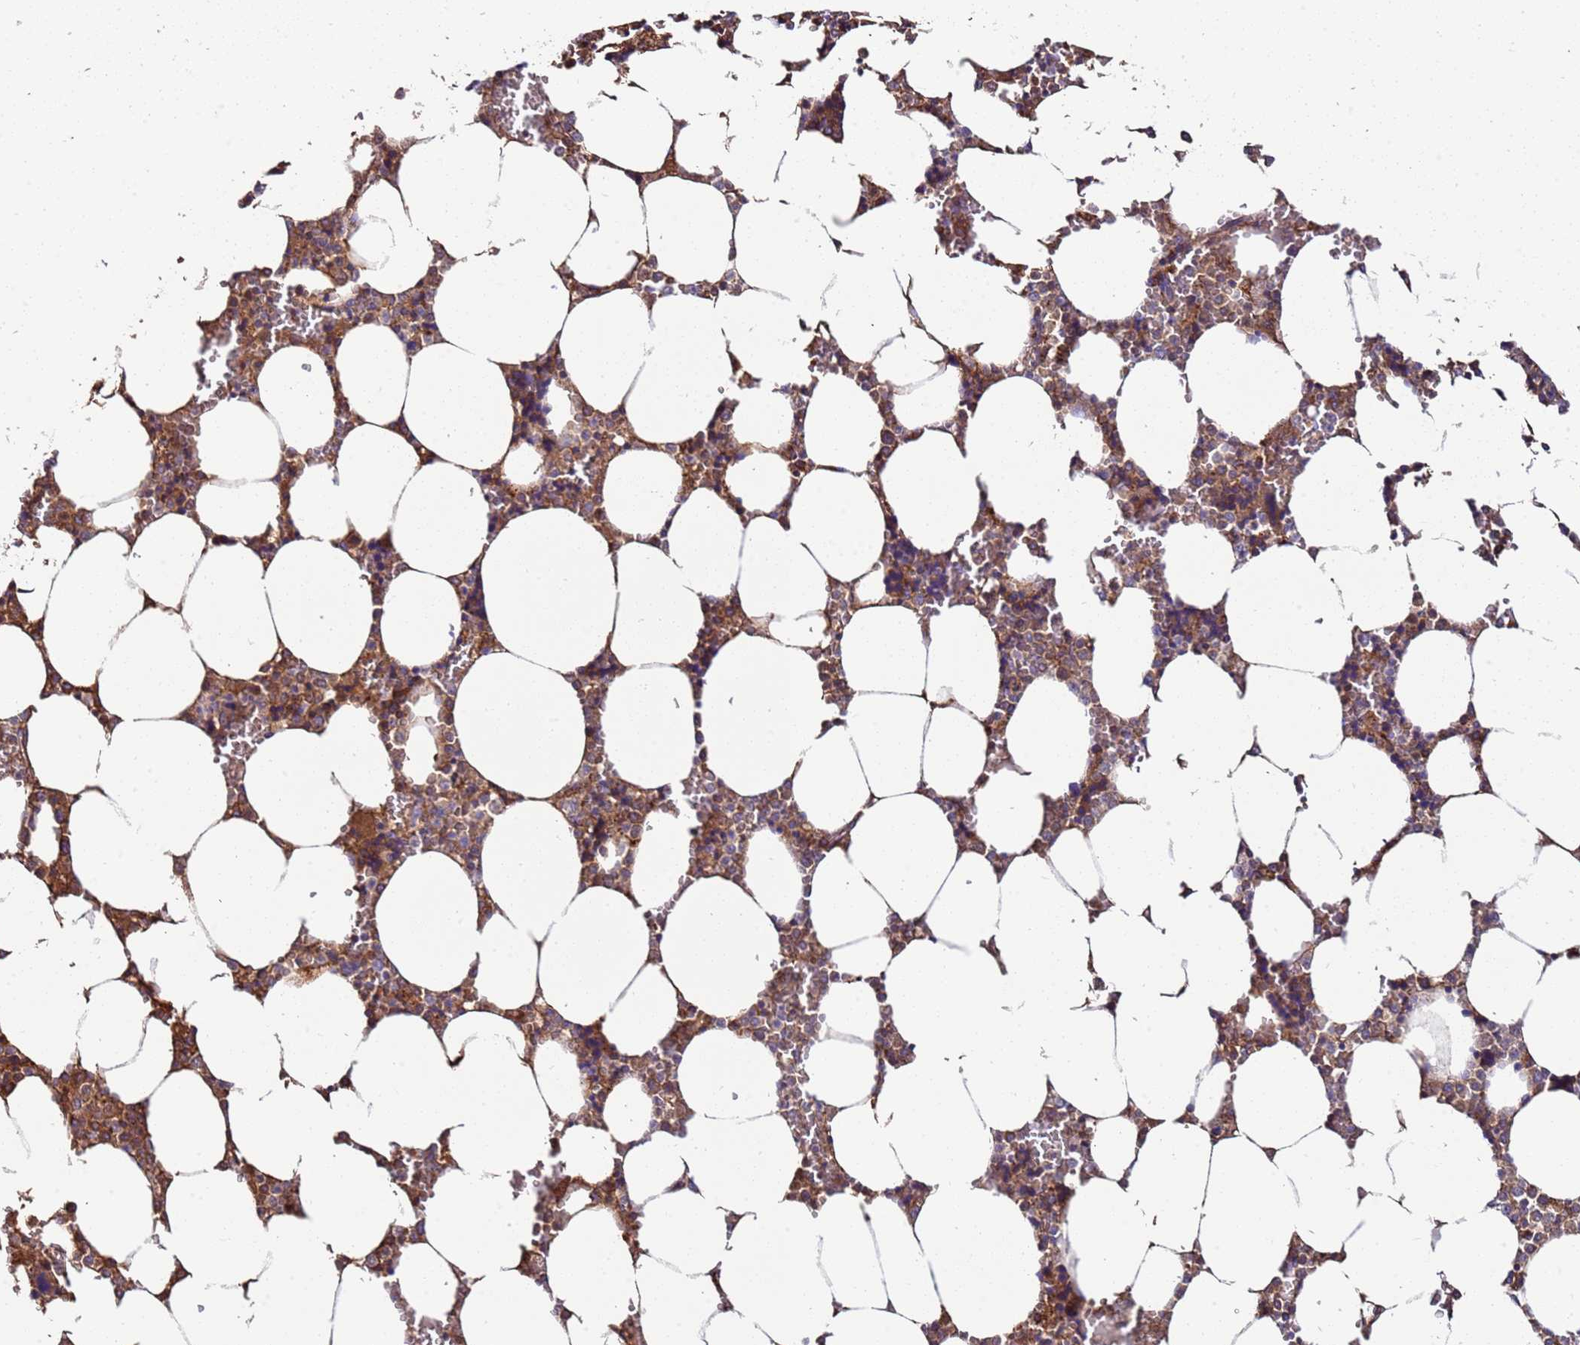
{"staining": {"intensity": "moderate", "quantity": "25%-75%", "location": "cytoplasmic/membranous"}, "tissue": "bone marrow", "cell_type": "Hematopoietic cells", "image_type": "normal", "snomed": [{"axis": "morphology", "description": "Normal tissue, NOS"}, {"axis": "topography", "description": "Bone marrow"}], "caption": "IHC image of normal bone marrow: human bone marrow stained using IHC reveals medium levels of moderate protein expression localized specifically in the cytoplasmic/membranous of hematopoietic cells, appearing as a cytoplasmic/membranous brown color.", "gene": "TMEM126A", "patient": {"sex": "male", "age": 64}}